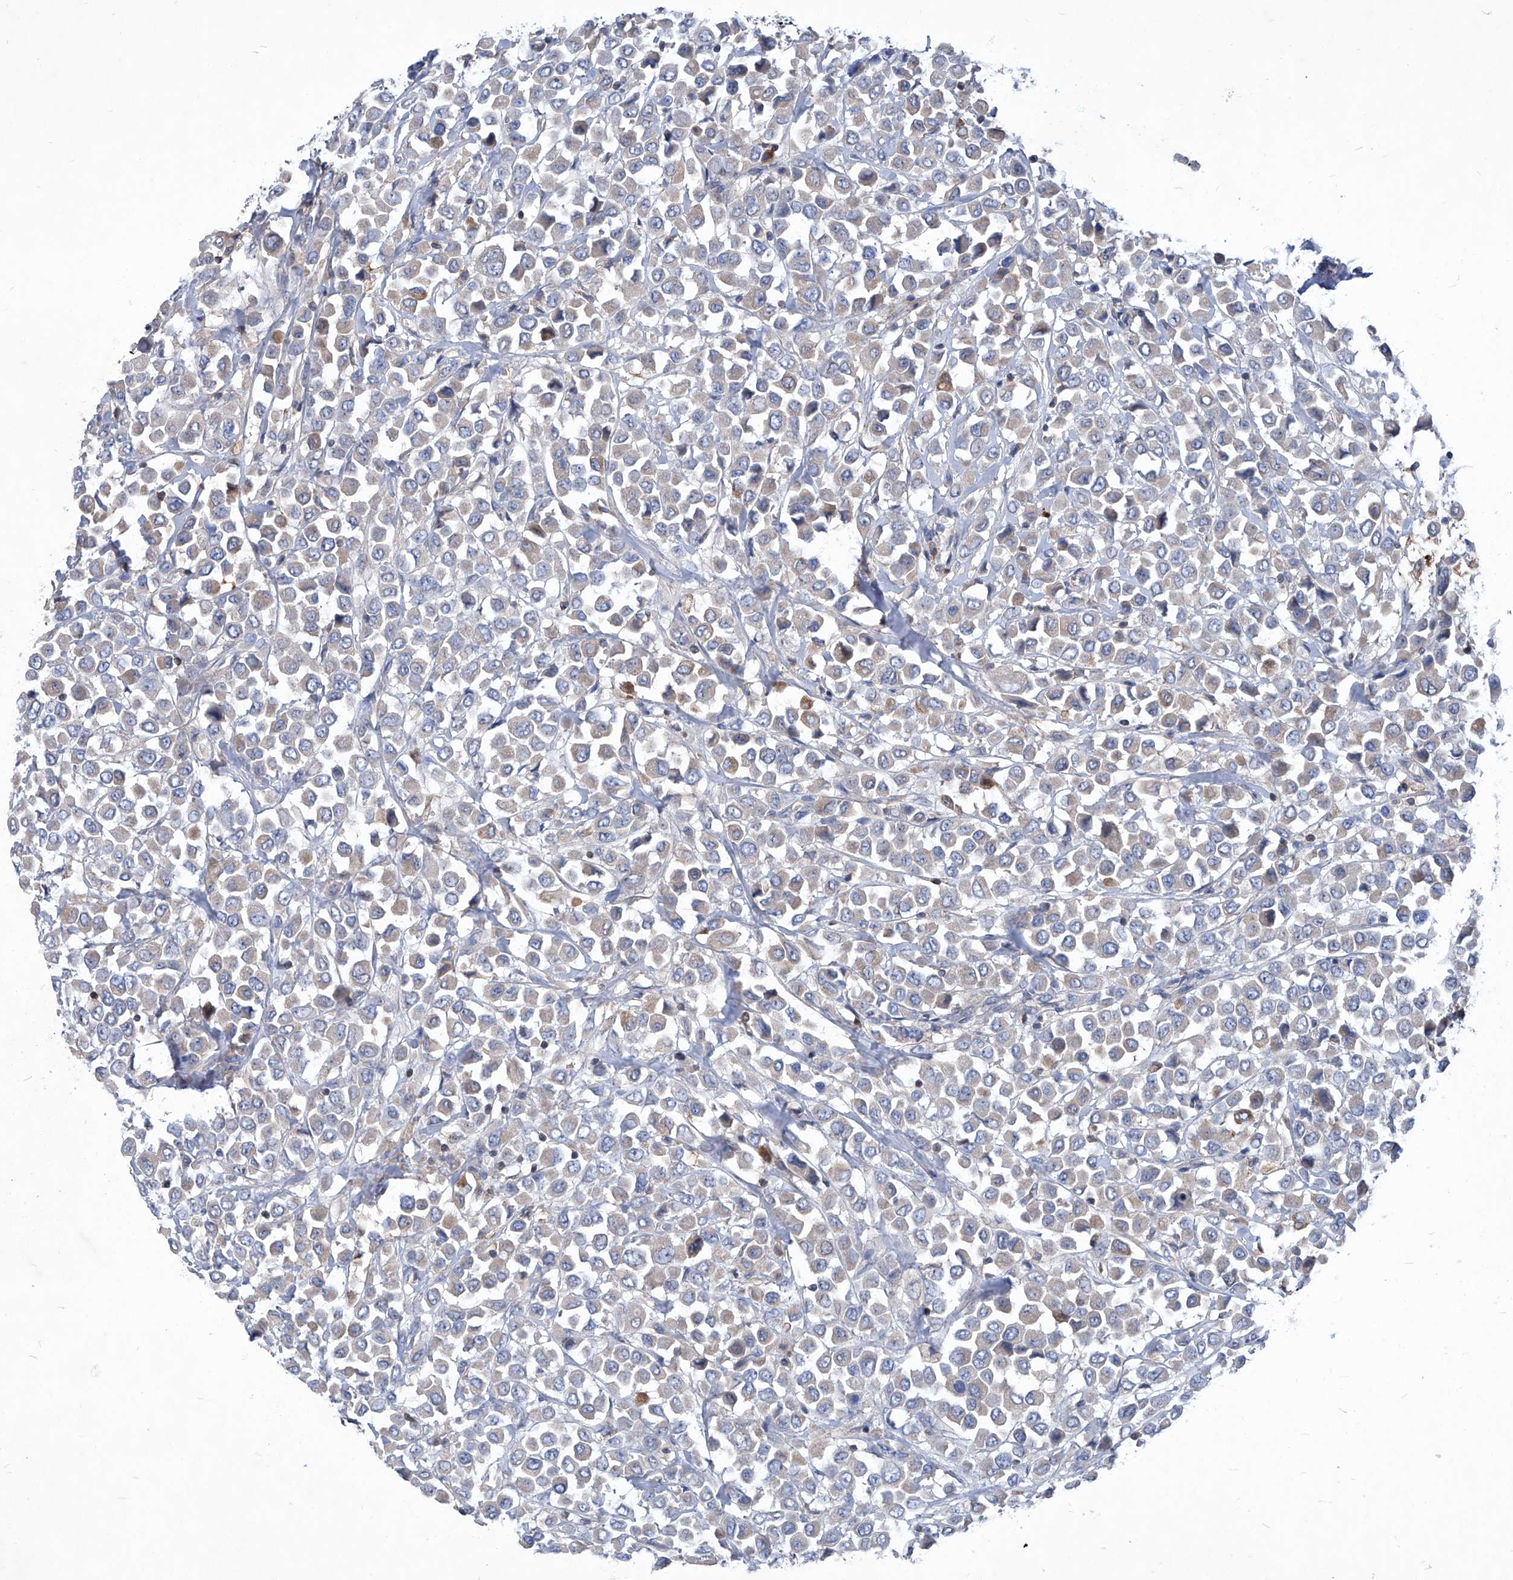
{"staining": {"intensity": "weak", "quantity": "<25%", "location": "cytoplasmic/membranous"}, "tissue": "breast cancer", "cell_type": "Tumor cells", "image_type": "cancer", "snomed": [{"axis": "morphology", "description": "Duct carcinoma"}, {"axis": "topography", "description": "Breast"}], "caption": "Immunohistochemistry of intraductal carcinoma (breast) demonstrates no expression in tumor cells. (Immunohistochemistry (ihc), brightfield microscopy, high magnification).", "gene": "EPHA8", "patient": {"sex": "female", "age": 61}}